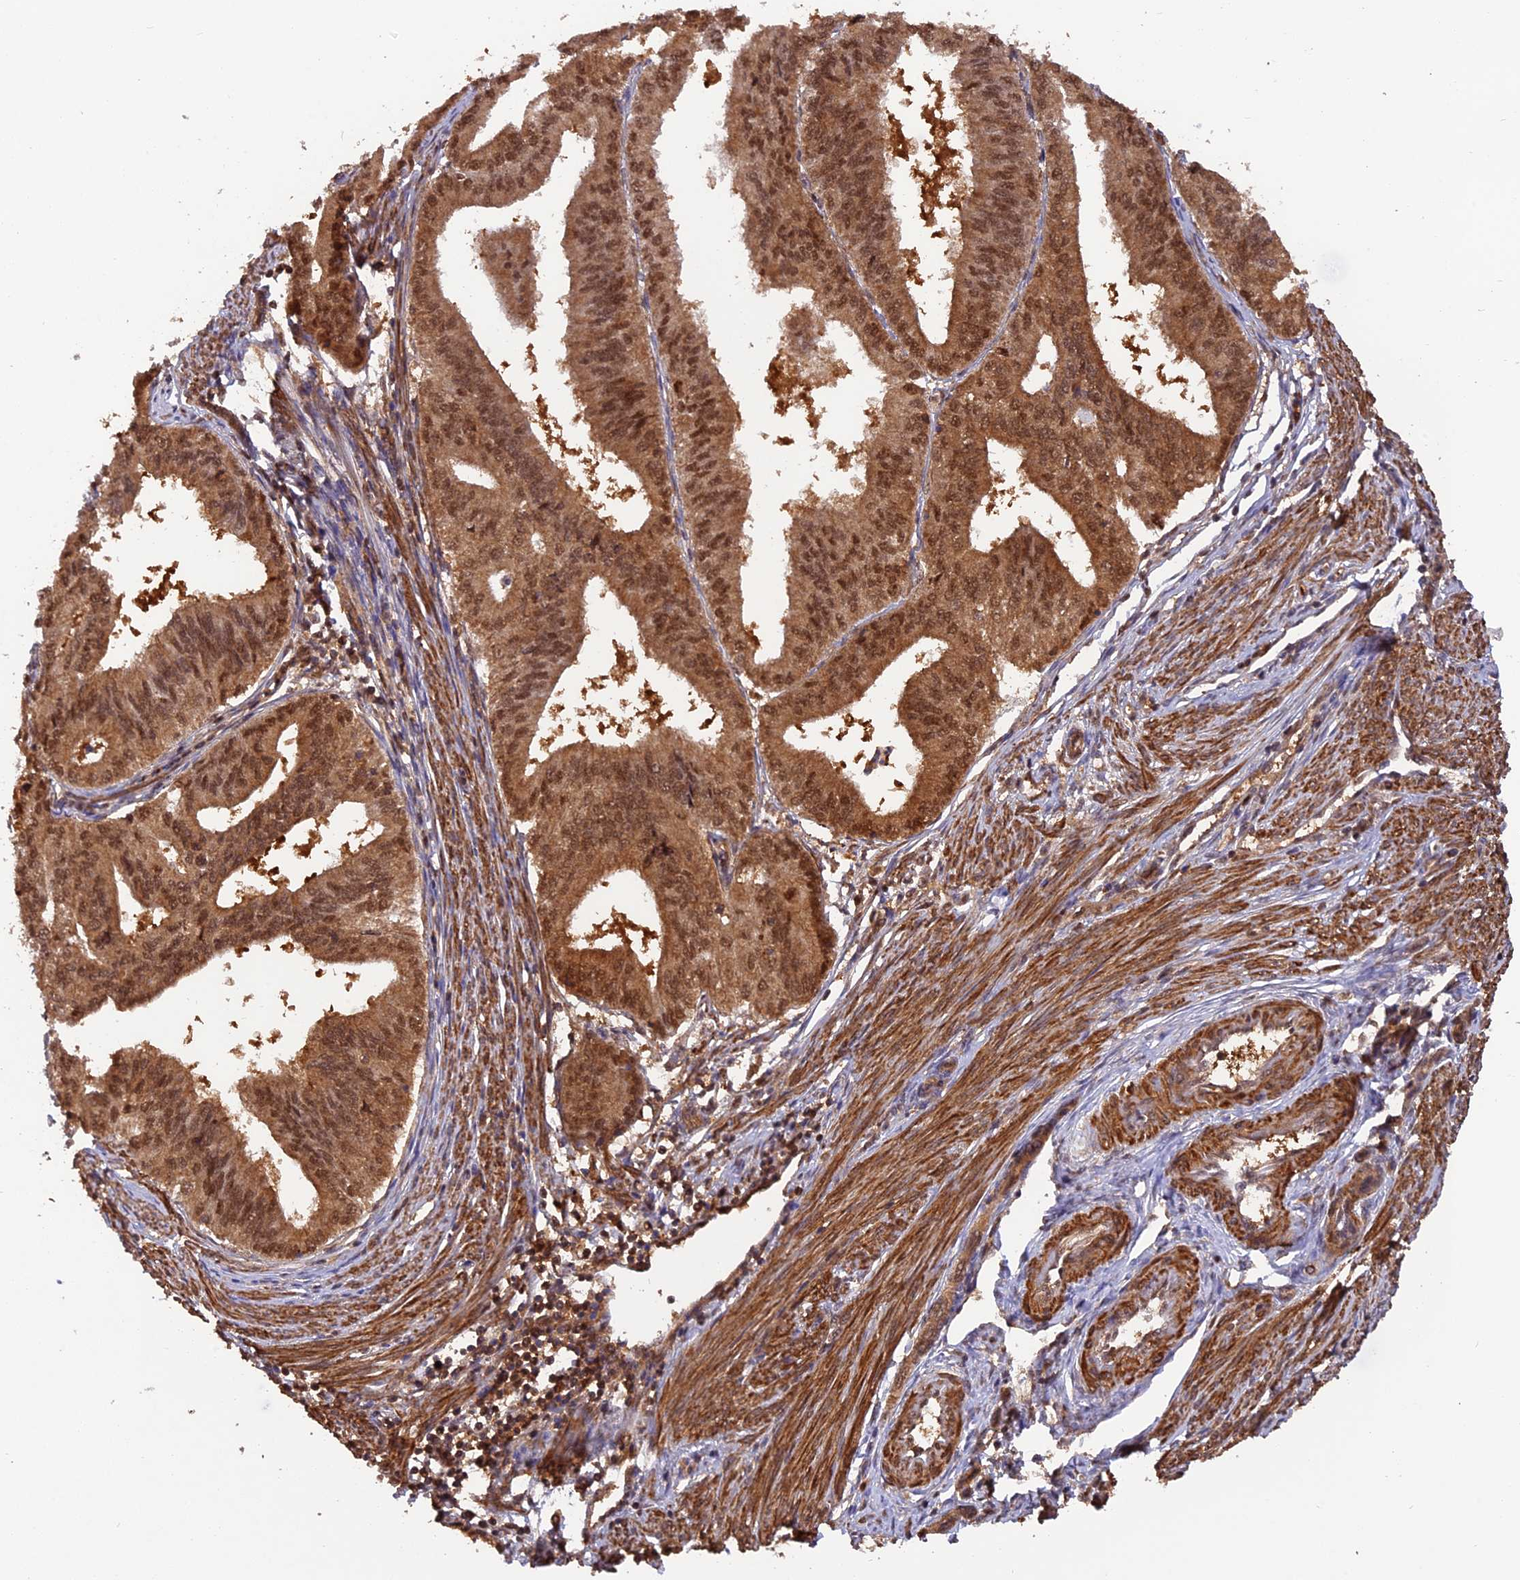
{"staining": {"intensity": "moderate", "quantity": ">75%", "location": "cytoplasmic/membranous,nuclear"}, "tissue": "endometrial cancer", "cell_type": "Tumor cells", "image_type": "cancer", "snomed": [{"axis": "morphology", "description": "Adenocarcinoma, NOS"}, {"axis": "topography", "description": "Endometrium"}], "caption": "Protein expression by IHC demonstrates moderate cytoplasmic/membranous and nuclear positivity in approximately >75% of tumor cells in endometrial cancer.", "gene": "PSMB3", "patient": {"sex": "female", "age": 50}}